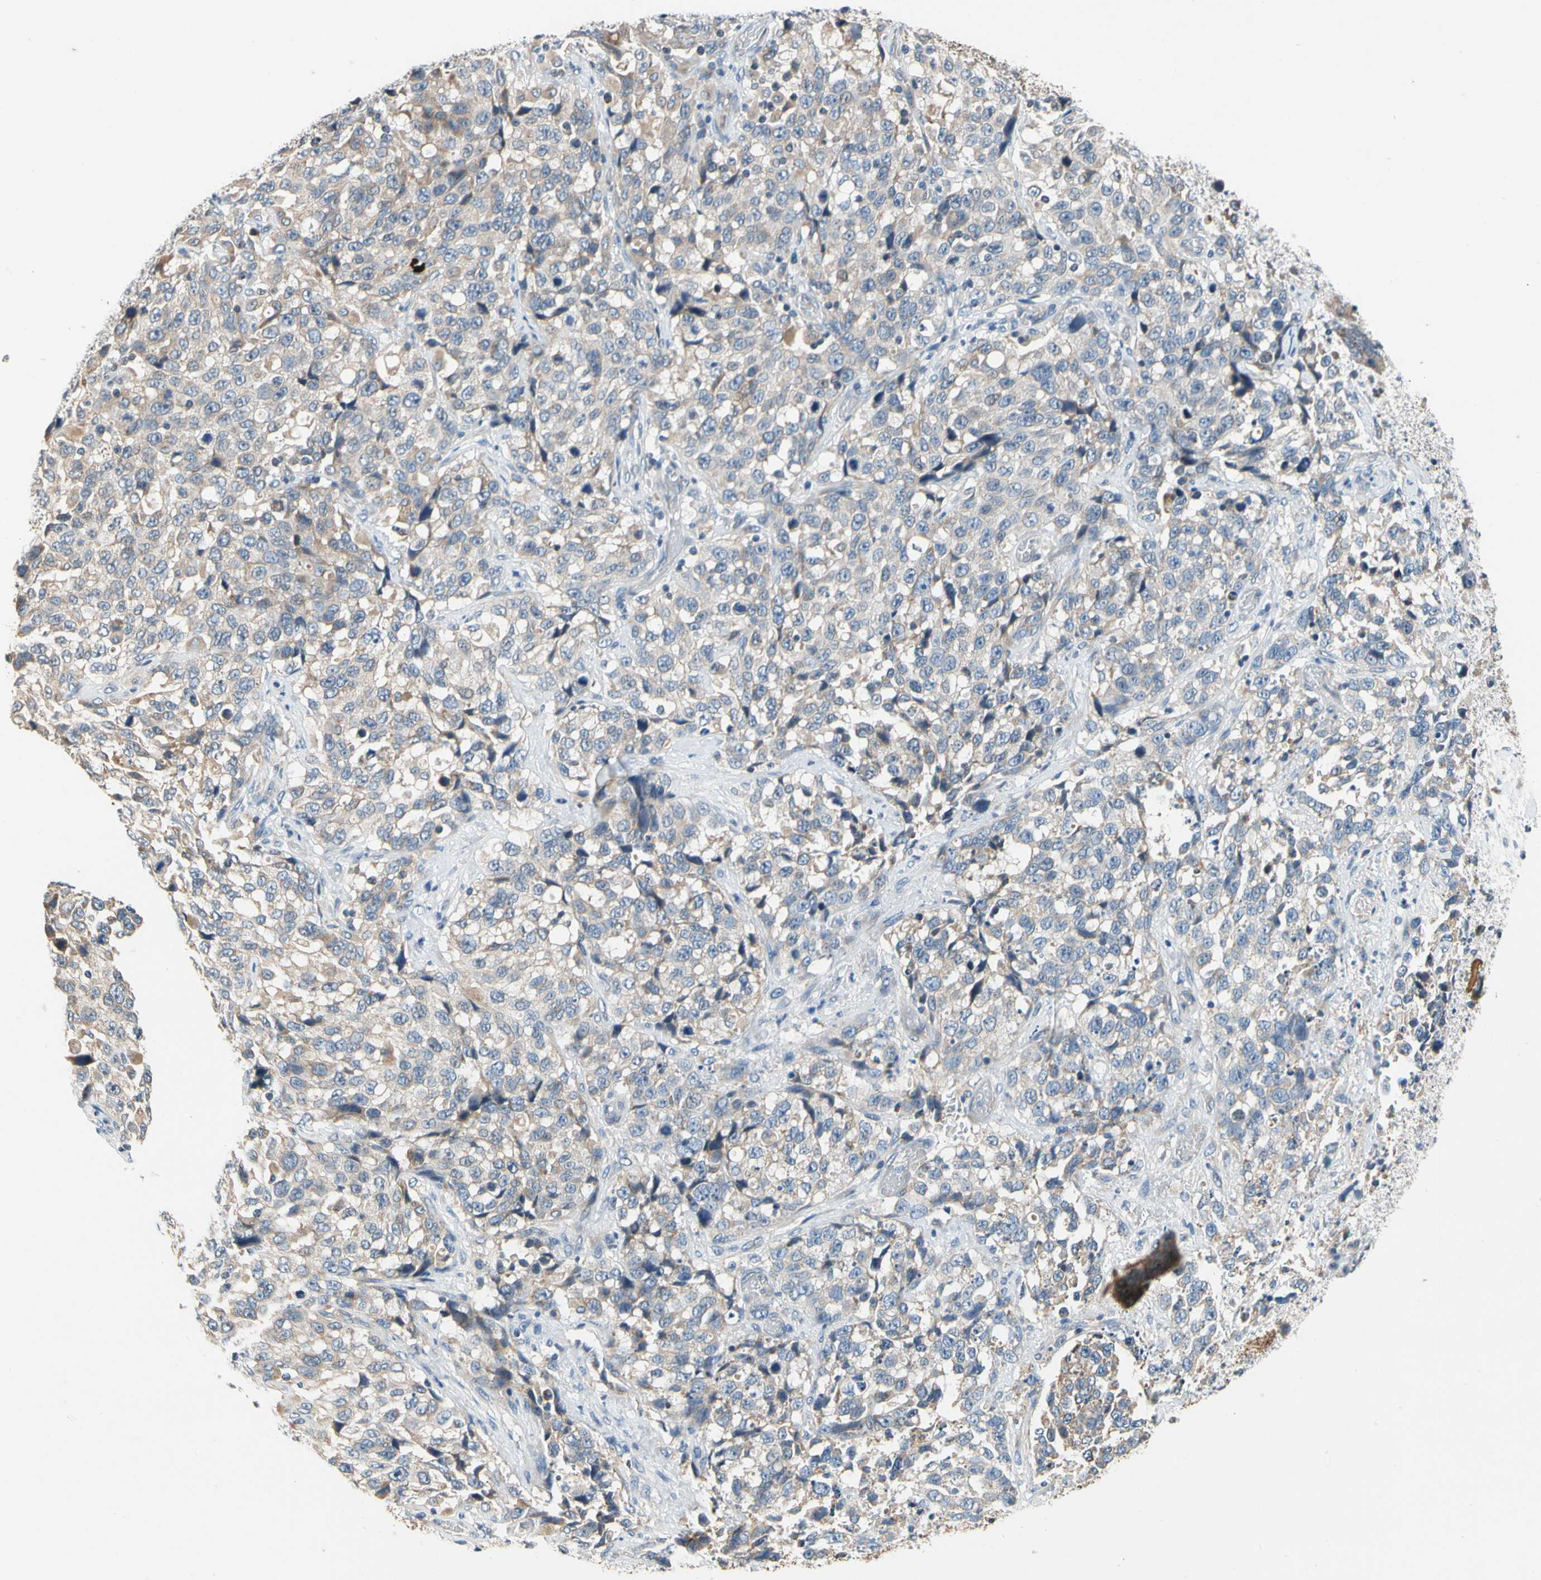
{"staining": {"intensity": "weak", "quantity": ">75%", "location": "cytoplasmic/membranous"}, "tissue": "stomach cancer", "cell_type": "Tumor cells", "image_type": "cancer", "snomed": [{"axis": "morphology", "description": "Normal tissue, NOS"}, {"axis": "morphology", "description": "Adenocarcinoma, NOS"}, {"axis": "topography", "description": "Stomach"}], "caption": "Weak cytoplasmic/membranous protein positivity is present in approximately >75% of tumor cells in stomach cancer.", "gene": "SOX30", "patient": {"sex": "male", "age": 48}}